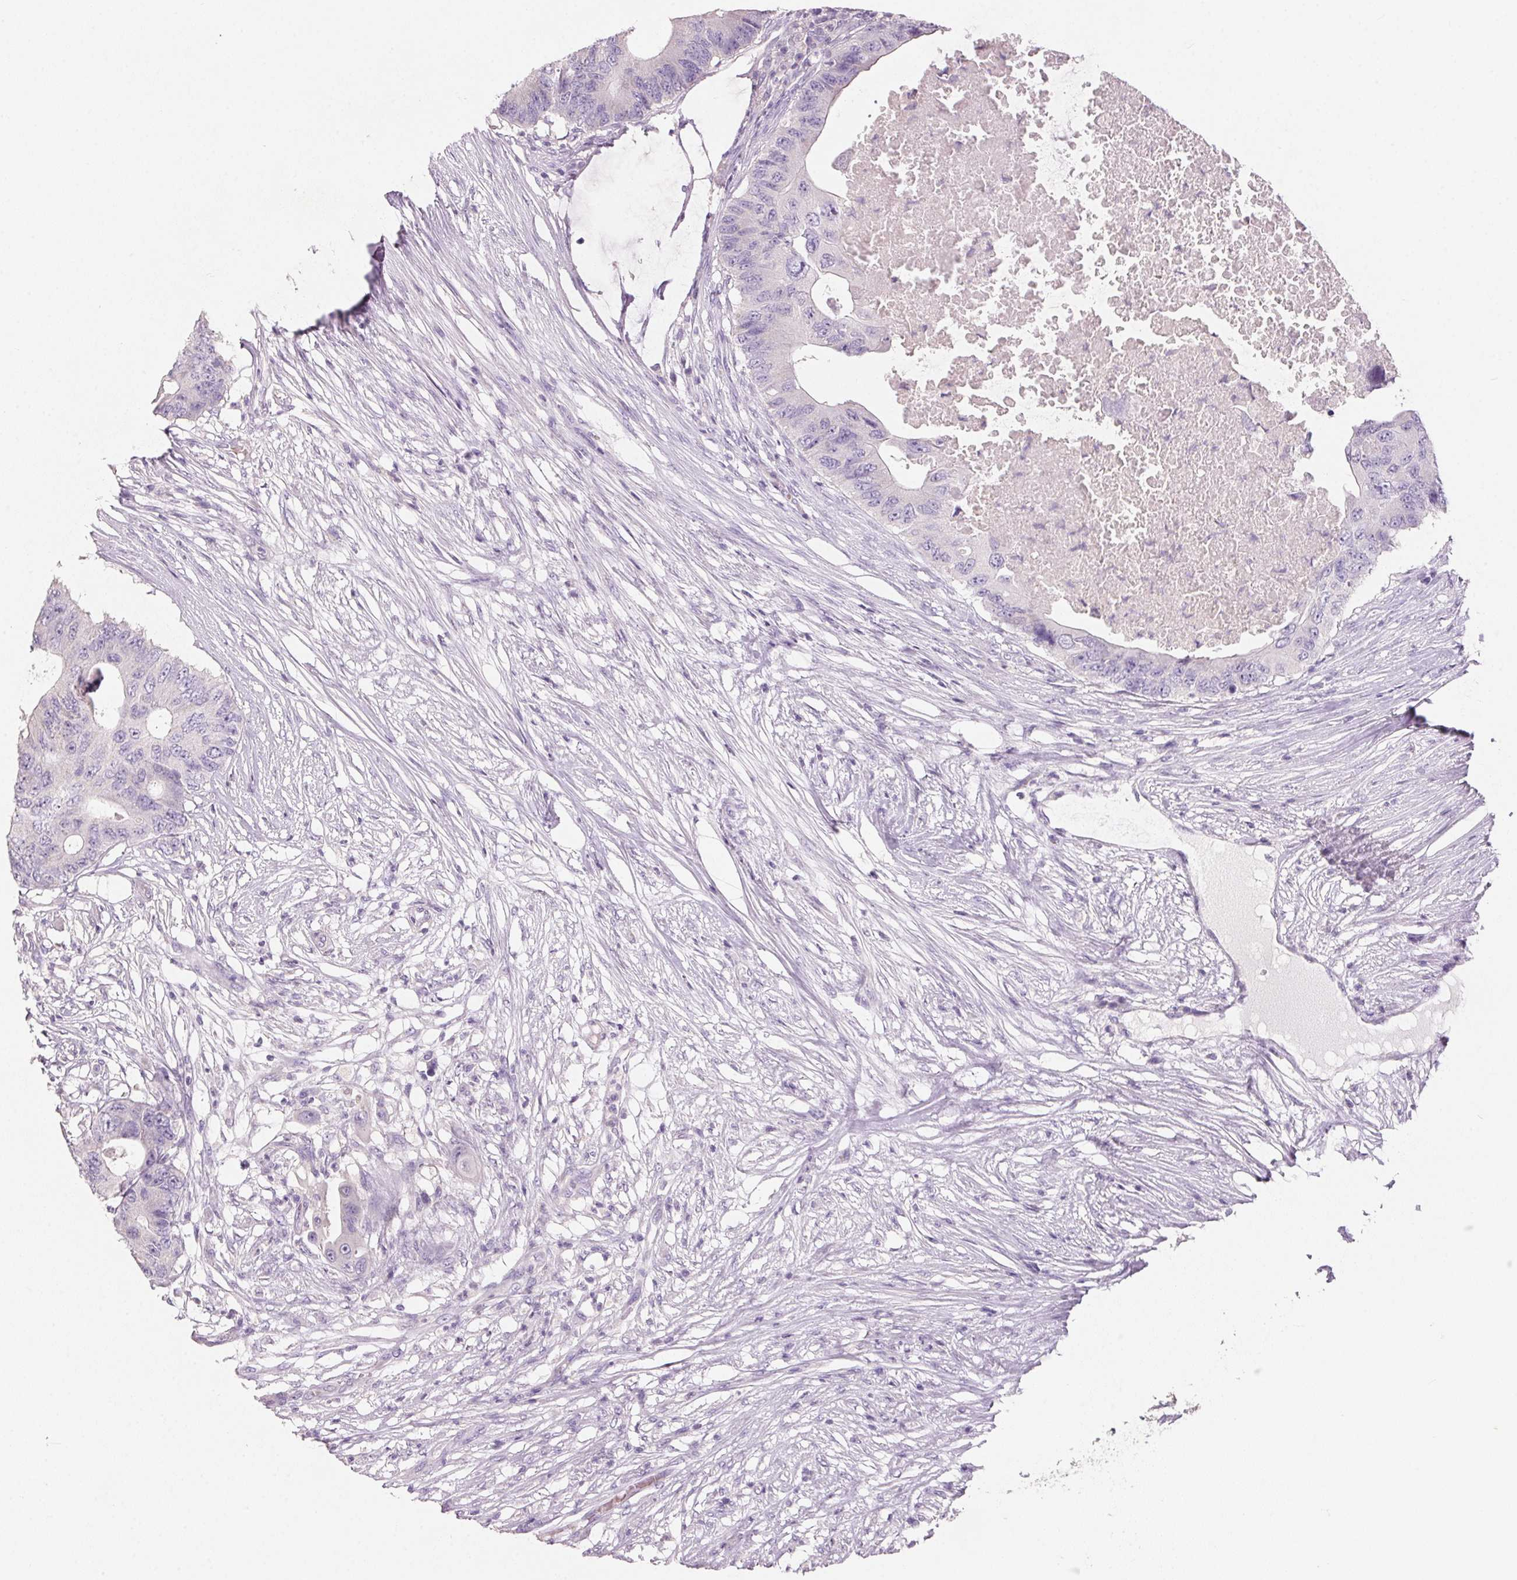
{"staining": {"intensity": "negative", "quantity": "none", "location": "none"}, "tissue": "colorectal cancer", "cell_type": "Tumor cells", "image_type": "cancer", "snomed": [{"axis": "morphology", "description": "Adenocarcinoma, NOS"}, {"axis": "topography", "description": "Colon"}], "caption": "Immunohistochemical staining of colorectal adenocarcinoma demonstrates no significant expression in tumor cells.", "gene": "HSD17B1", "patient": {"sex": "male", "age": 71}}